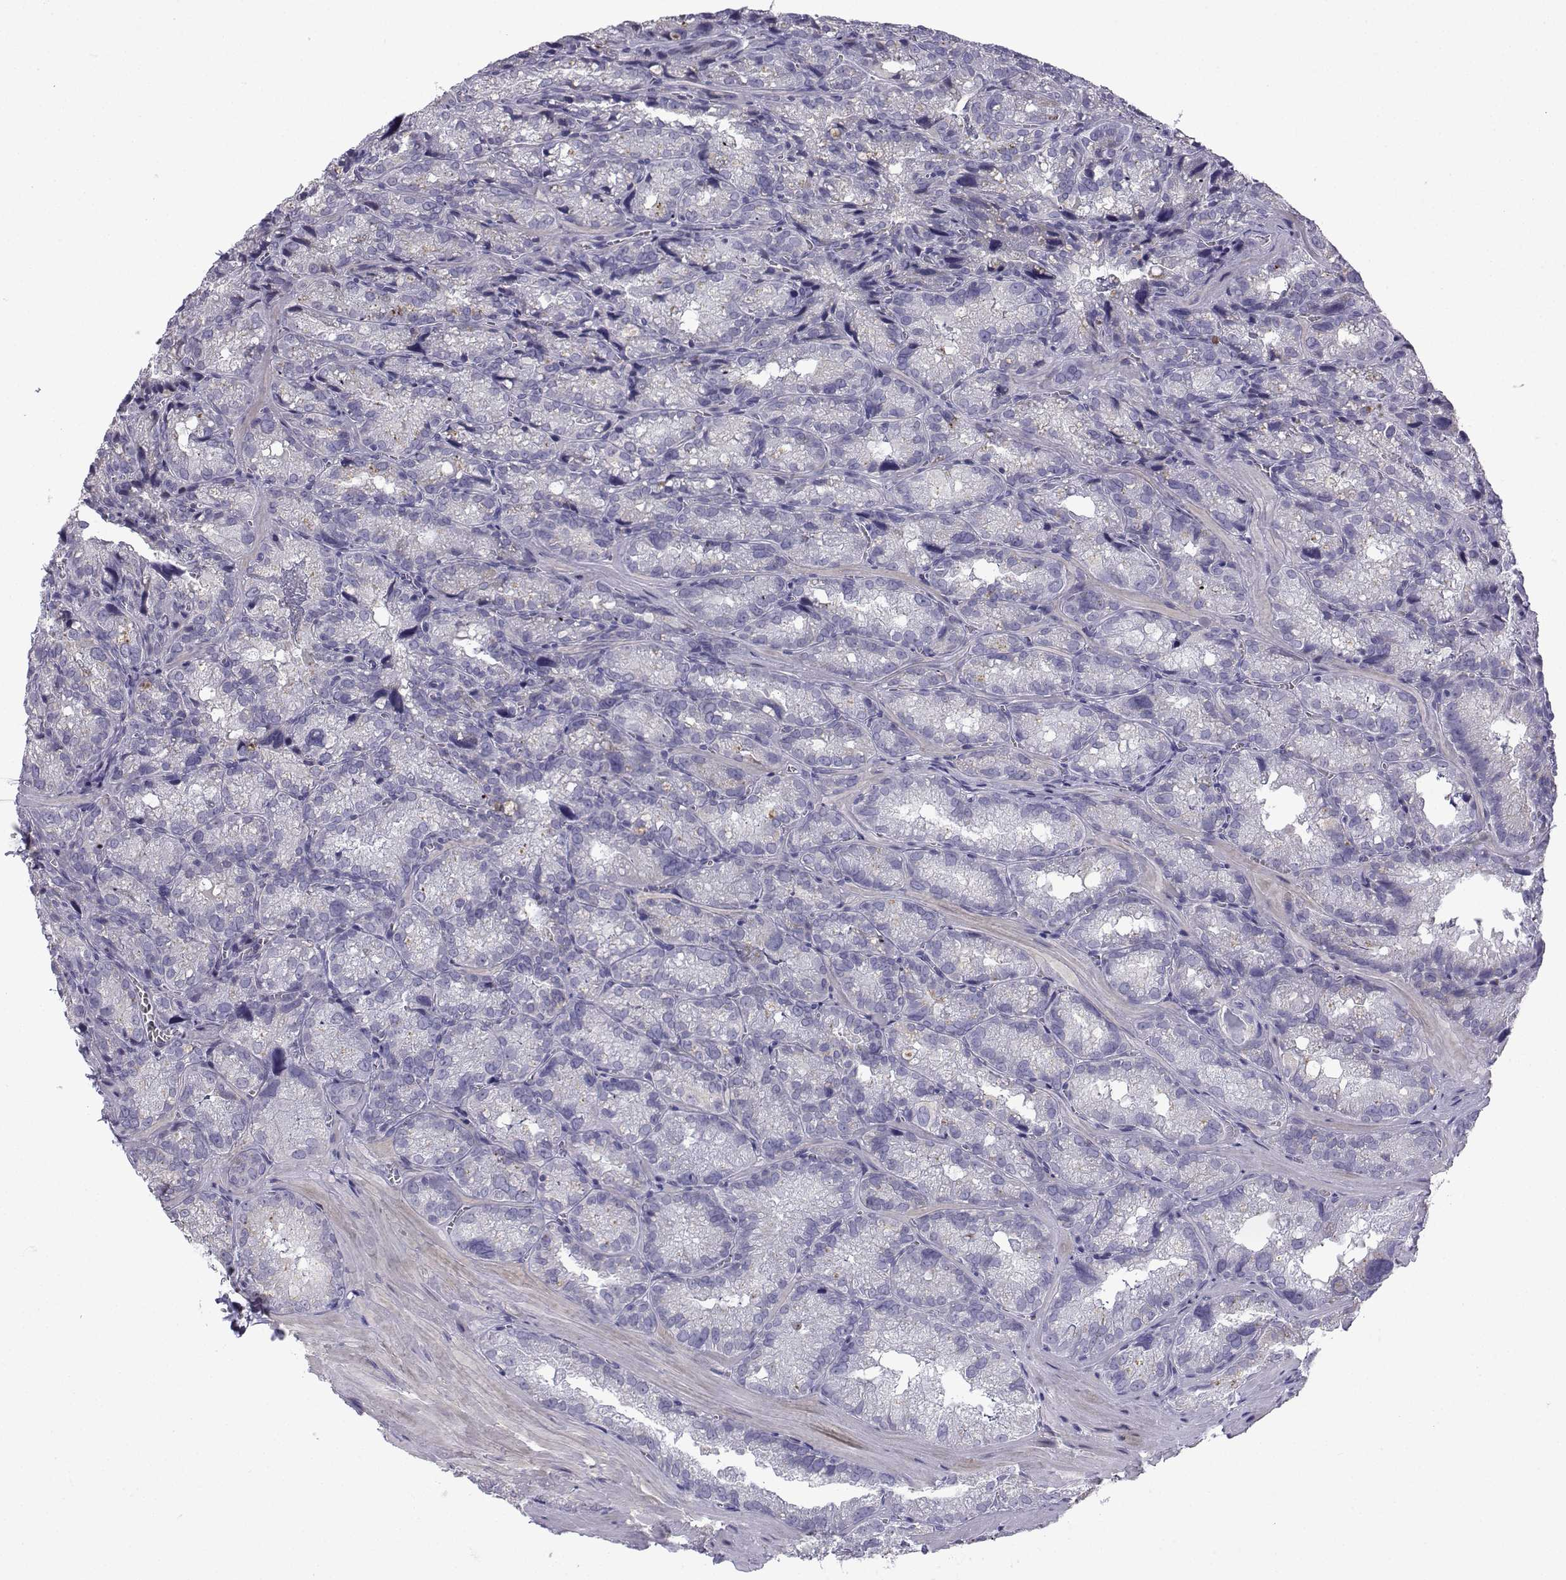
{"staining": {"intensity": "negative", "quantity": "none", "location": "none"}, "tissue": "seminal vesicle", "cell_type": "Glandular cells", "image_type": "normal", "snomed": [{"axis": "morphology", "description": "Normal tissue, NOS"}, {"axis": "topography", "description": "Seminal veicle"}], "caption": "IHC of benign human seminal vesicle displays no staining in glandular cells.", "gene": "SPACA7", "patient": {"sex": "male", "age": 57}}